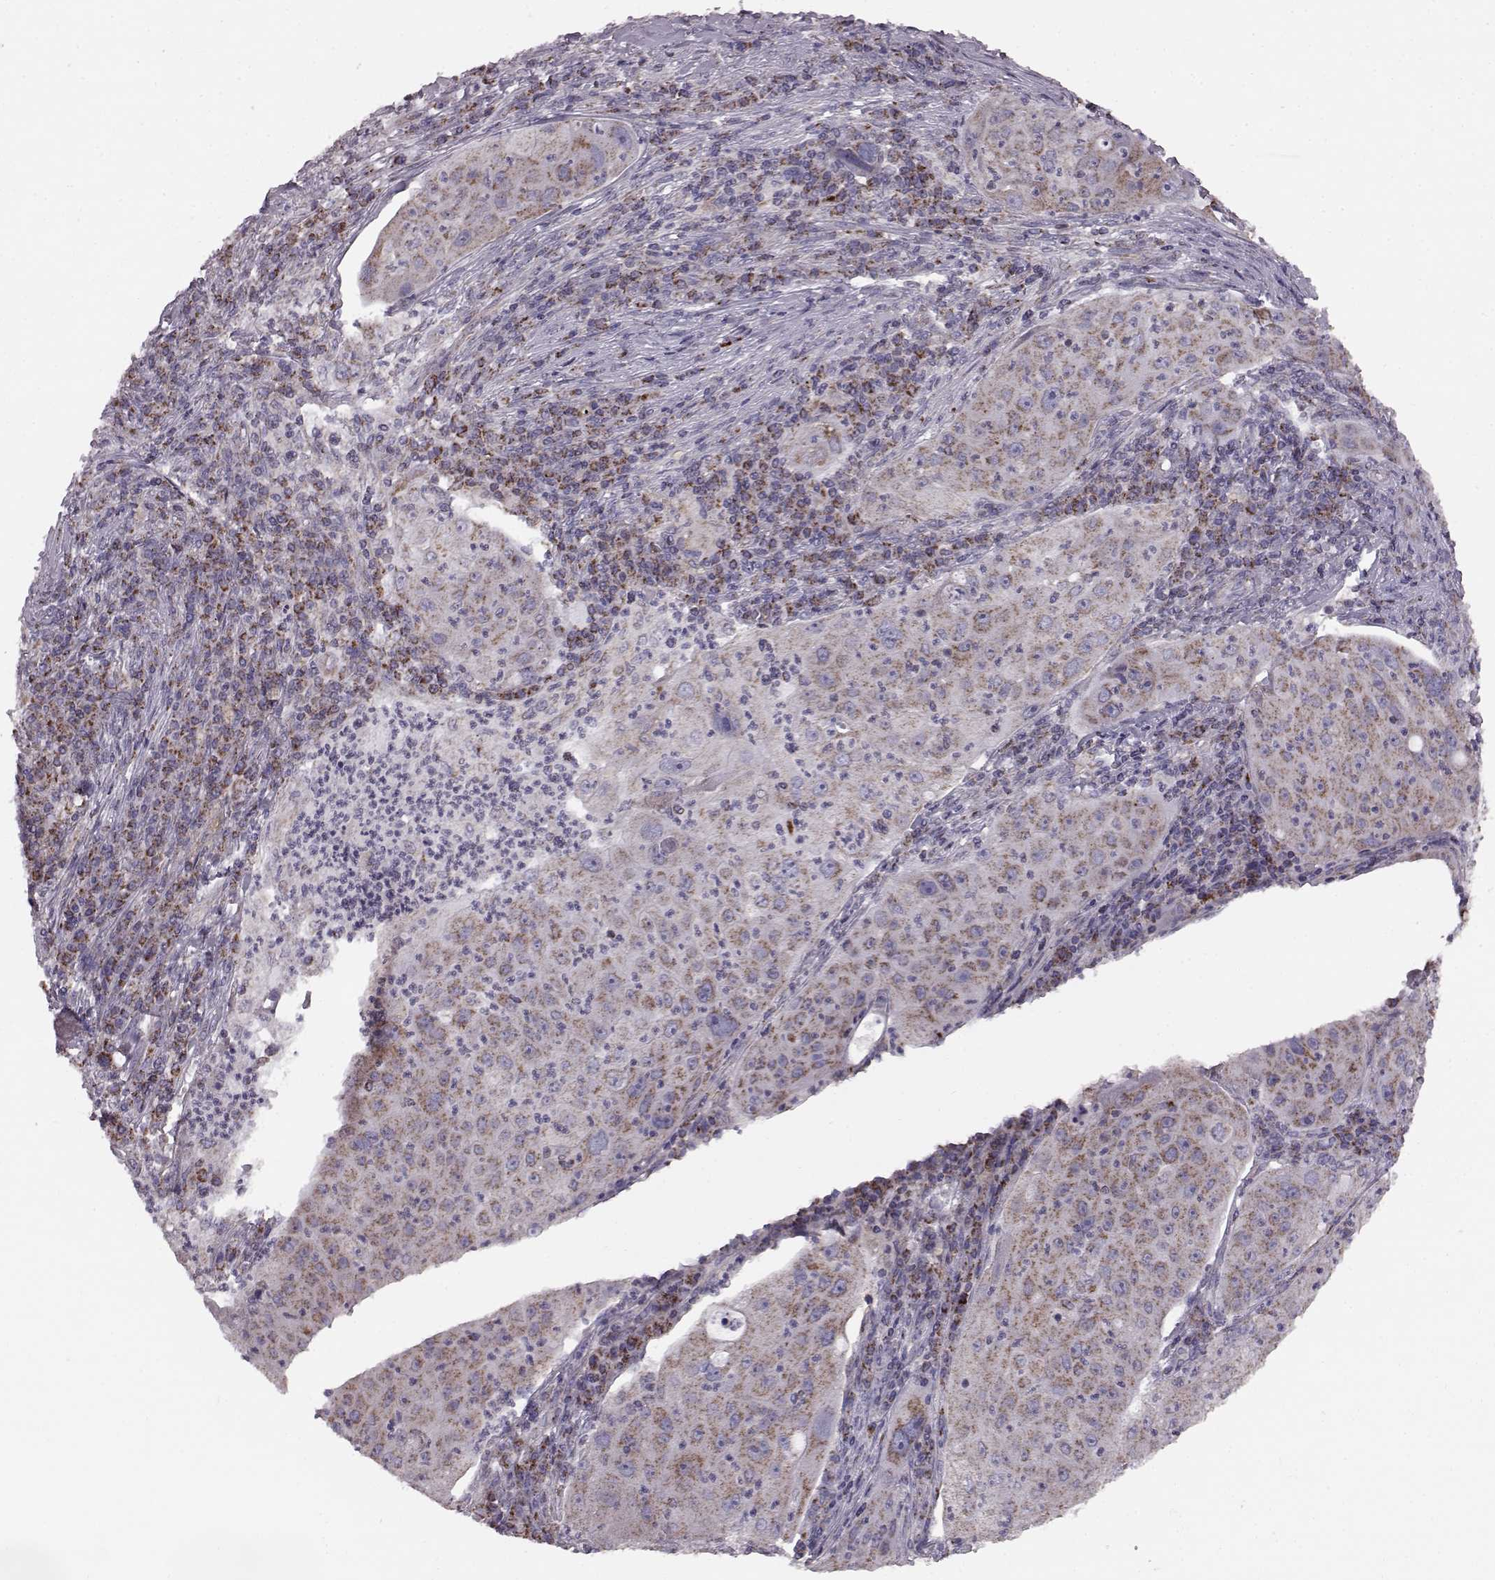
{"staining": {"intensity": "moderate", "quantity": ">75%", "location": "cytoplasmic/membranous"}, "tissue": "lung cancer", "cell_type": "Tumor cells", "image_type": "cancer", "snomed": [{"axis": "morphology", "description": "Squamous cell carcinoma, NOS"}, {"axis": "topography", "description": "Lung"}], "caption": "Protein analysis of lung cancer (squamous cell carcinoma) tissue shows moderate cytoplasmic/membranous staining in approximately >75% of tumor cells.", "gene": "FAM8A1", "patient": {"sex": "female", "age": 59}}